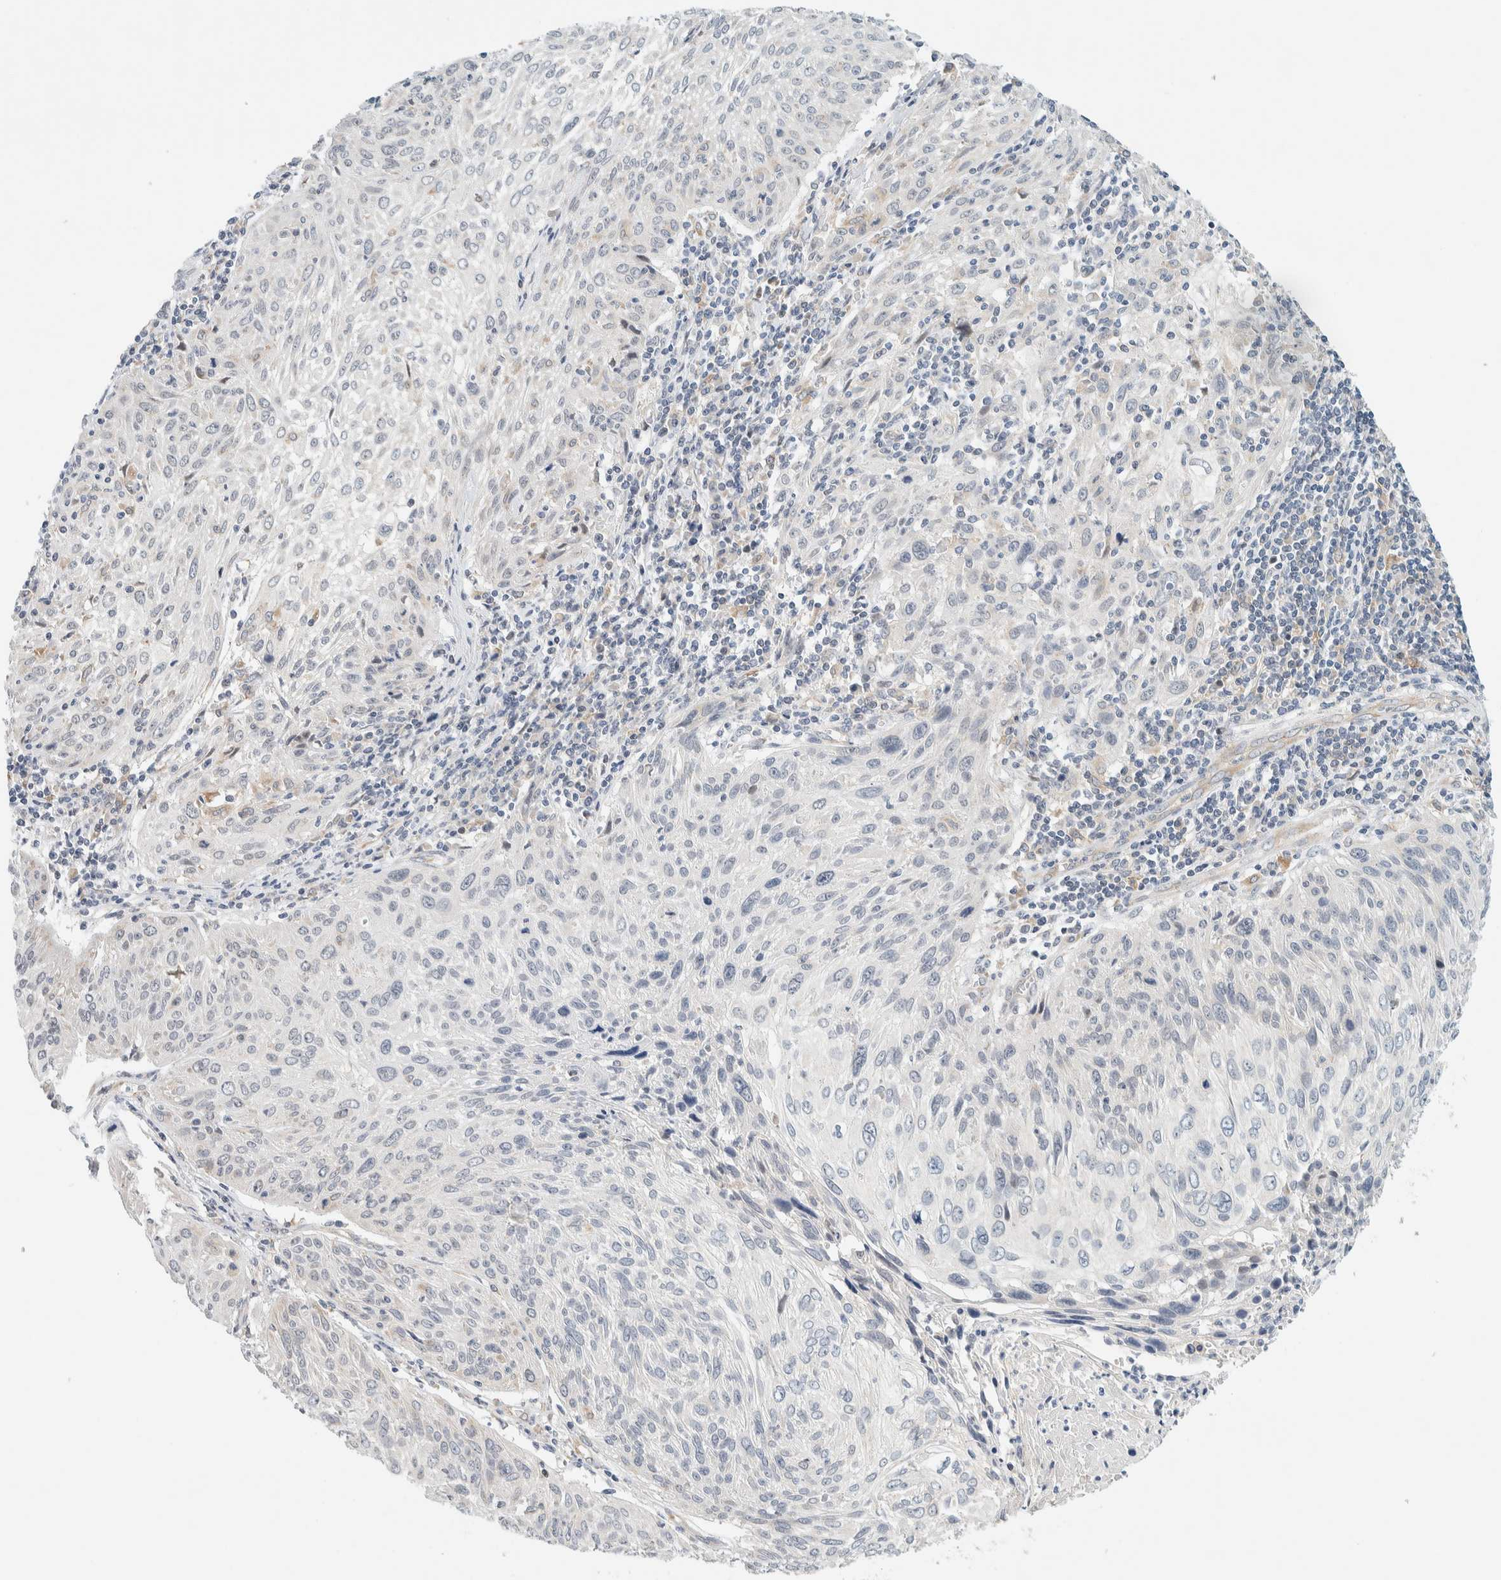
{"staining": {"intensity": "negative", "quantity": "none", "location": "none"}, "tissue": "cervical cancer", "cell_type": "Tumor cells", "image_type": "cancer", "snomed": [{"axis": "morphology", "description": "Squamous cell carcinoma, NOS"}, {"axis": "topography", "description": "Cervix"}], "caption": "Photomicrograph shows no protein staining in tumor cells of cervical cancer tissue. (DAB immunohistochemistry (IHC), high magnification).", "gene": "SUMF2", "patient": {"sex": "female", "age": 51}}